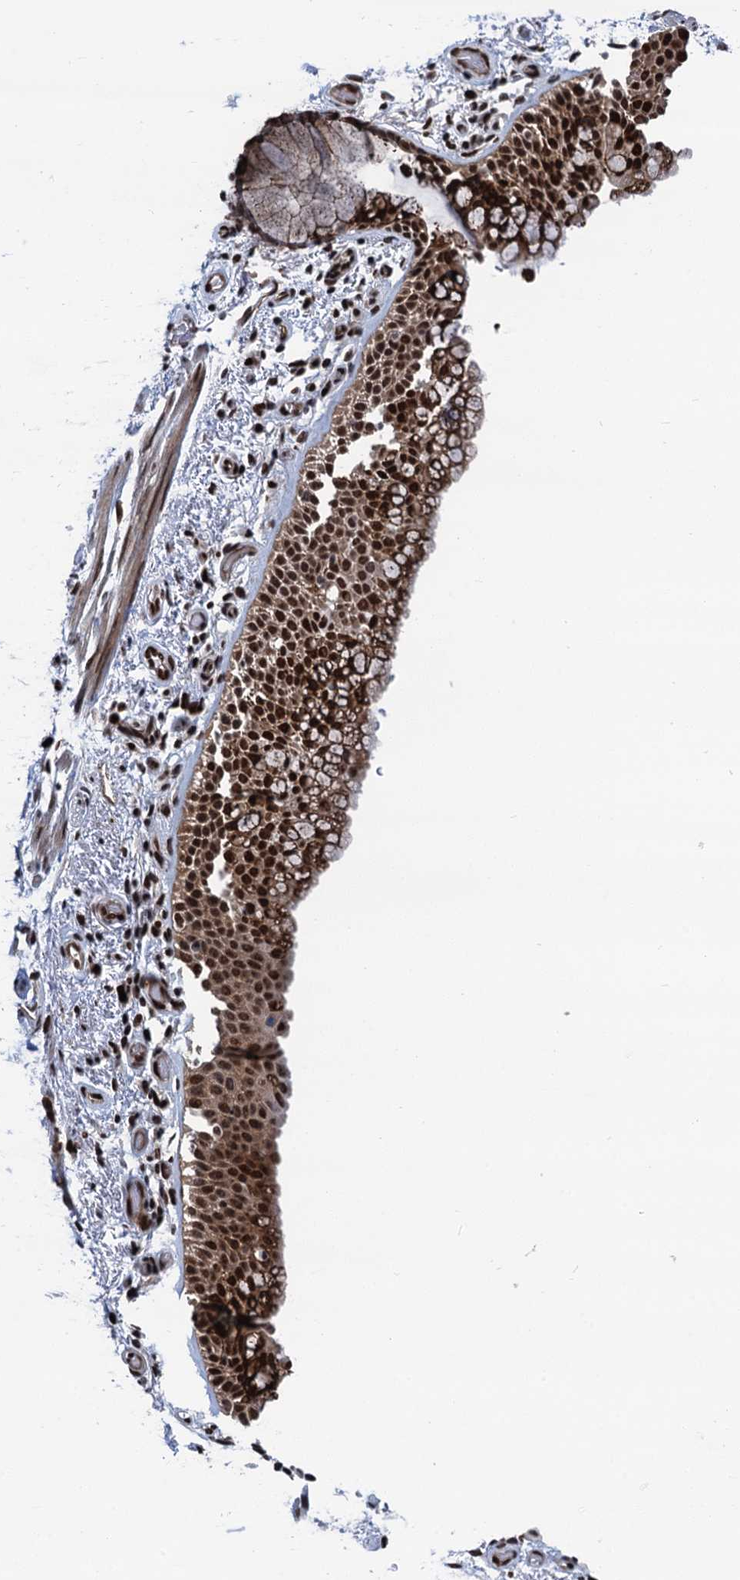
{"staining": {"intensity": "strong", "quantity": ">75%", "location": "cytoplasmic/membranous,nuclear"}, "tissue": "bronchus", "cell_type": "Respiratory epithelial cells", "image_type": "normal", "snomed": [{"axis": "morphology", "description": "Normal tissue, NOS"}, {"axis": "topography", "description": "Bronchus"}], "caption": "Immunohistochemistry (IHC) histopathology image of normal bronchus: bronchus stained using IHC reveals high levels of strong protein expression localized specifically in the cytoplasmic/membranous,nuclear of respiratory epithelial cells, appearing as a cytoplasmic/membranous,nuclear brown color.", "gene": "PPP4R1", "patient": {"sex": "male", "age": 65}}